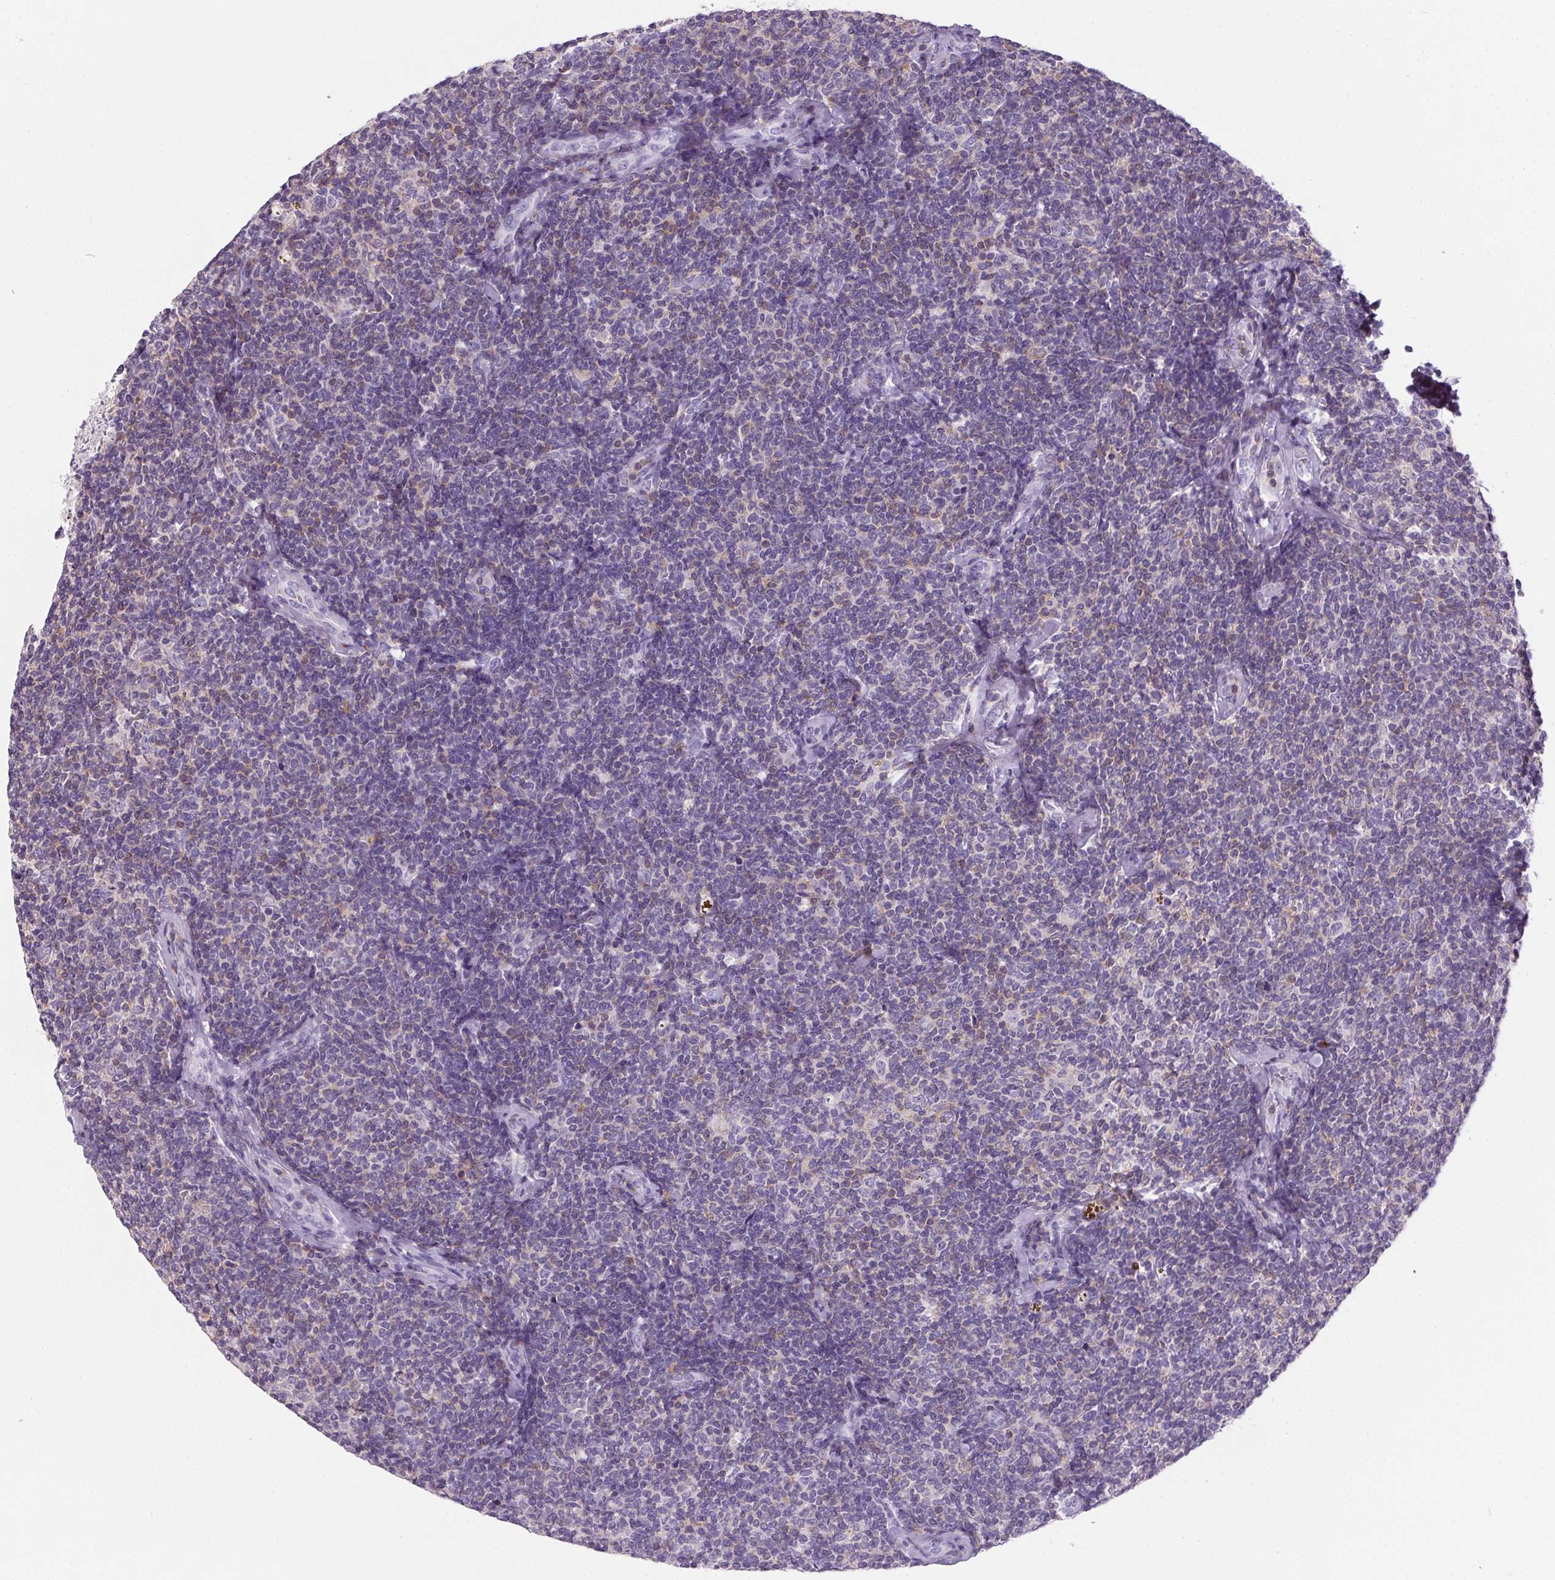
{"staining": {"intensity": "negative", "quantity": "none", "location": "none"}, "tissue": "lymphoma", "cell_type": "Tumor cells", "image_type": "cancer", "snomed": [{"axis": "morphology", "description": "Malignant lymphoma, non-Hodgkin's type, Low grade"}, {"axis": "topography", "description": "Lymph node"}], "caption": "Tumor cells are negative for brown protein staining in lymphoma. (Stains: DAB (3,3'-diaminobenzidine) IHC with hematoxylin counter stain, Microscopy: brightfield microscopy at high magnification).", "gene": "S100A2", "patient": {"sex": "female", "age": 56}}